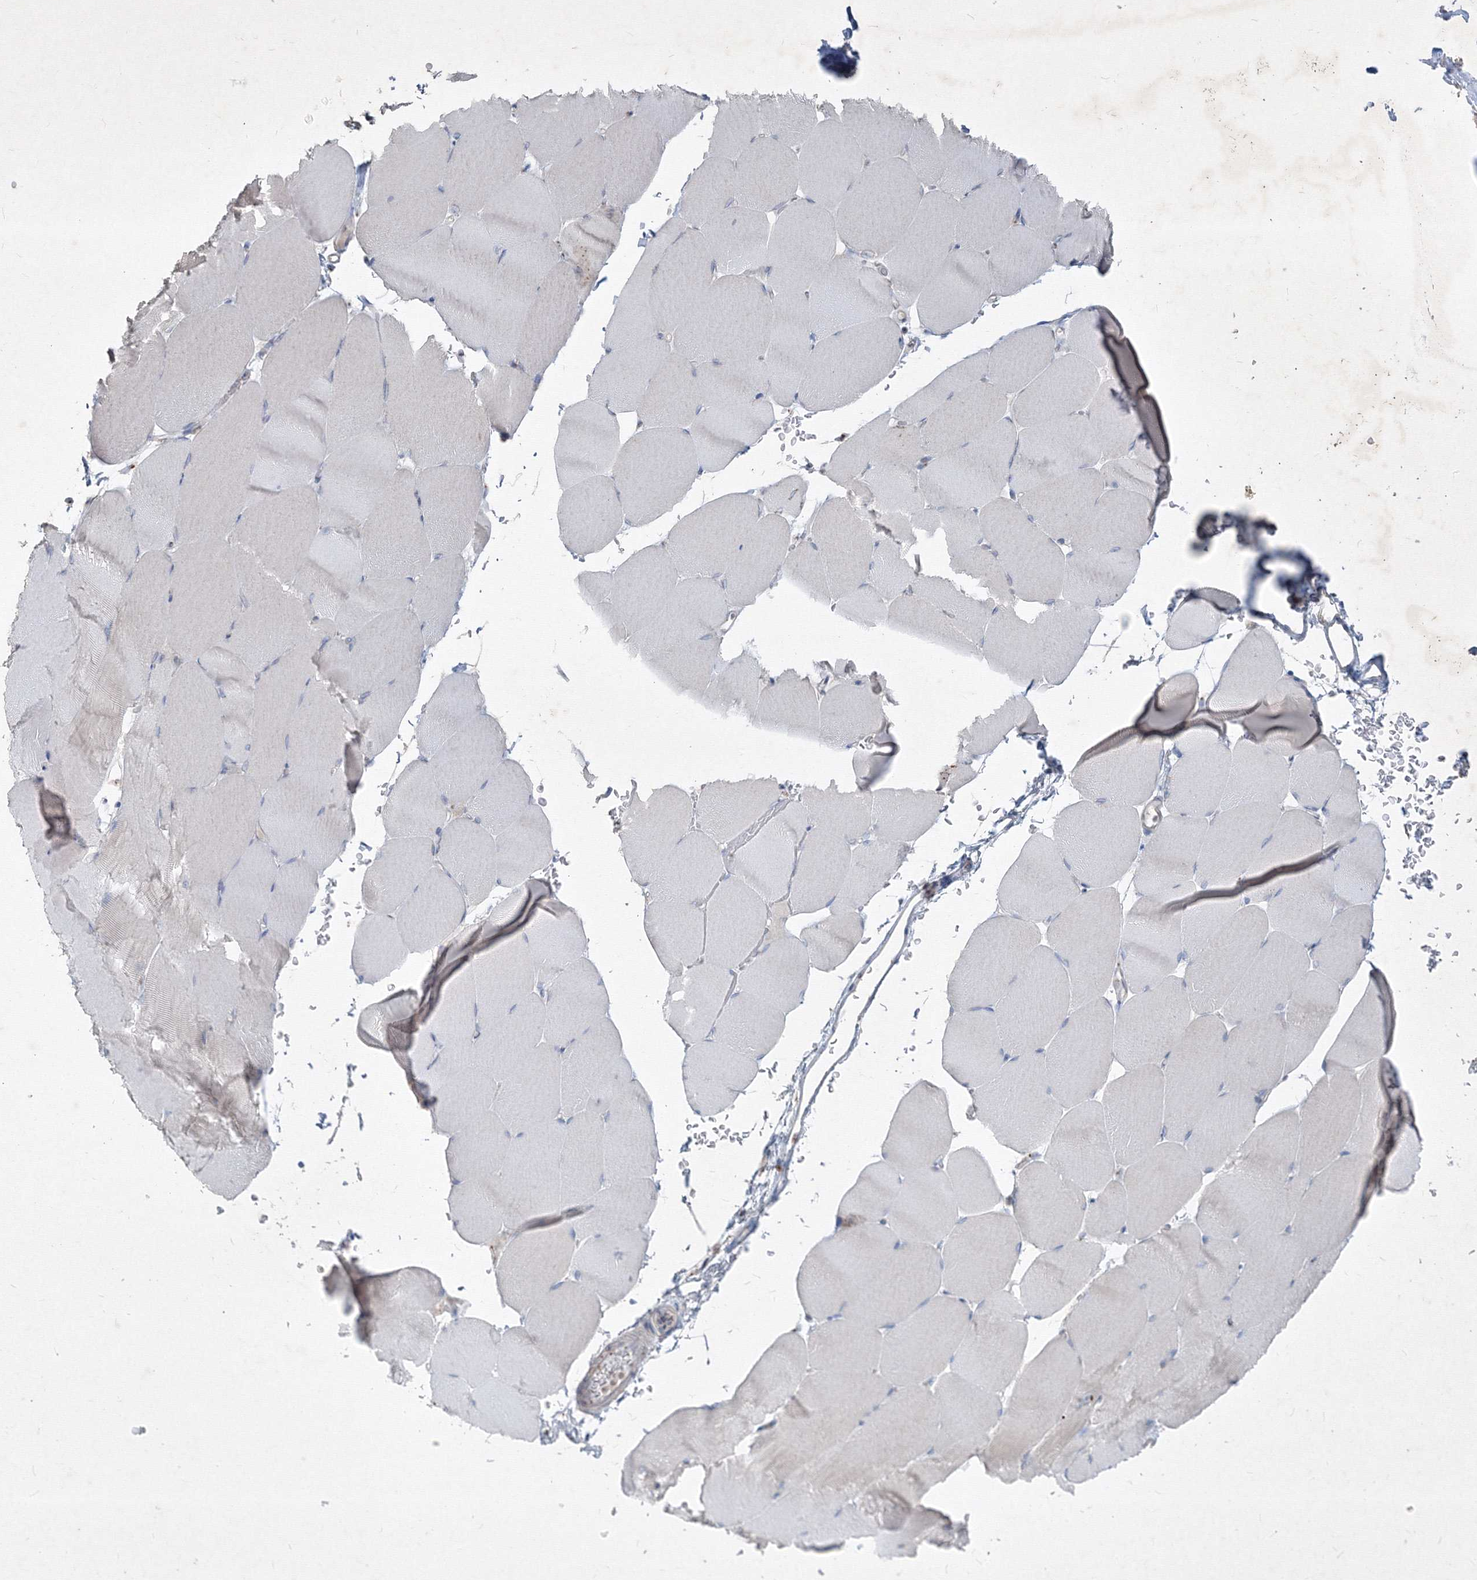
{"staining": {"intensity": "negative", "quantity": "none", "location": "none"}, "tissue": "skeletal muscle", "cell_type": "Myocytes", "image_type": "normal", "snomed": [{"axis": "morphology", "description": "Normal tissue, NOS"}, {"axis": "topography", "description": "Skeletal muscle"}, {"axis": "topography", "description": "Parathyroid gland"}], "caption": "The histopathology image demonstrates no staining of myocytes in benign skeletal muscle.", "gene": "IFNAR1", "patient": {"sex": "female", "age": 37}}